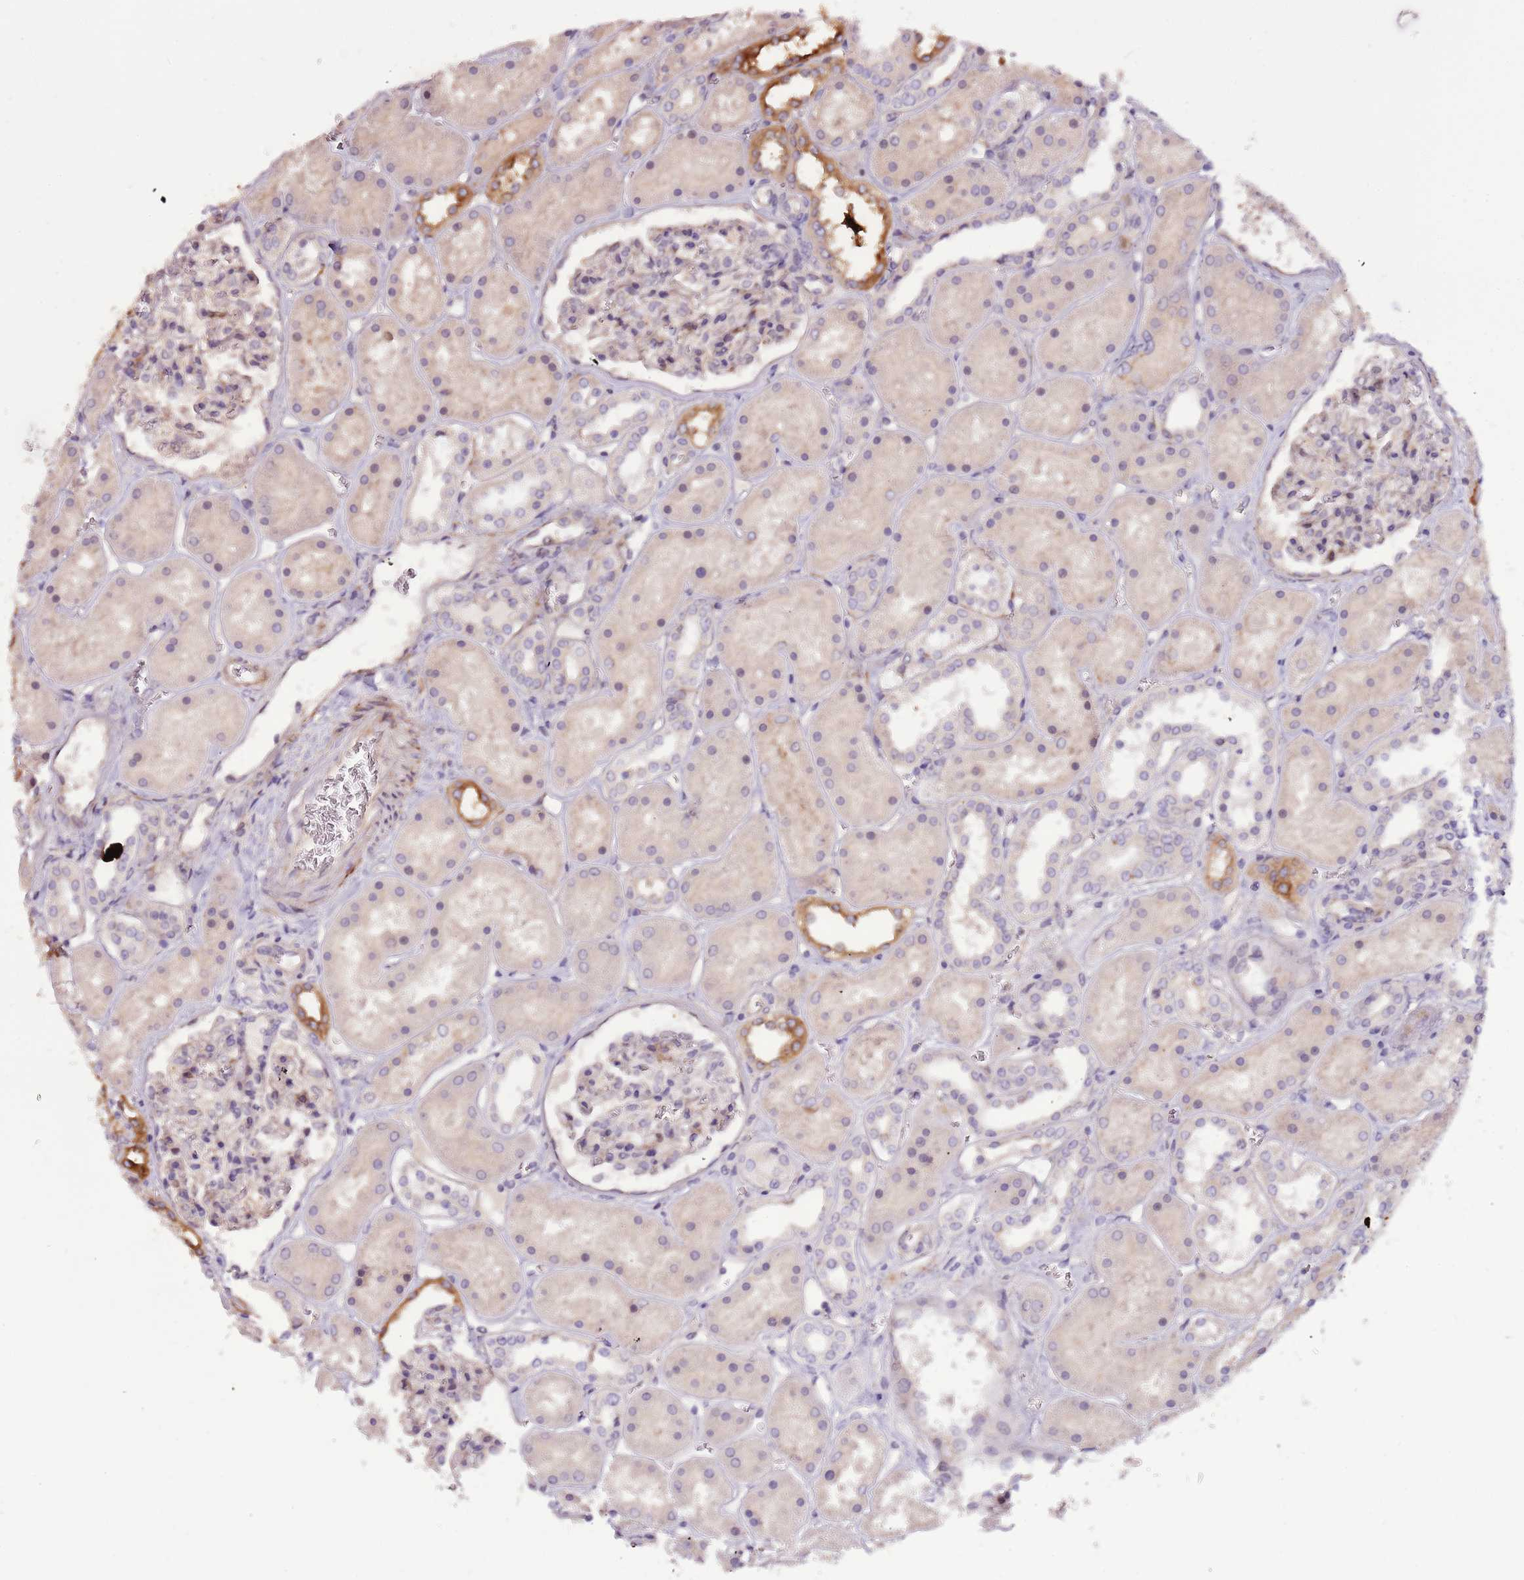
{"staining": {"intensity": "negative", "quantity": "none", "location": "none"}, "tissue": "kidney", "cell_type": "Cells in glomeruli", "image_type": "normal", "snomed": [{"axis": "morphology", "description": "Normal tissue, NOS"}, {"axis": "topography", "description": "Kidney"}], "caption": "The photomicrograph displays no staining of cells in glomeruli in normal kidney. (DAB immunohistochemistry with hematoxylin counter stain).", "gene": "NKX2", "patient": {"sex": "female", "age": 41}}